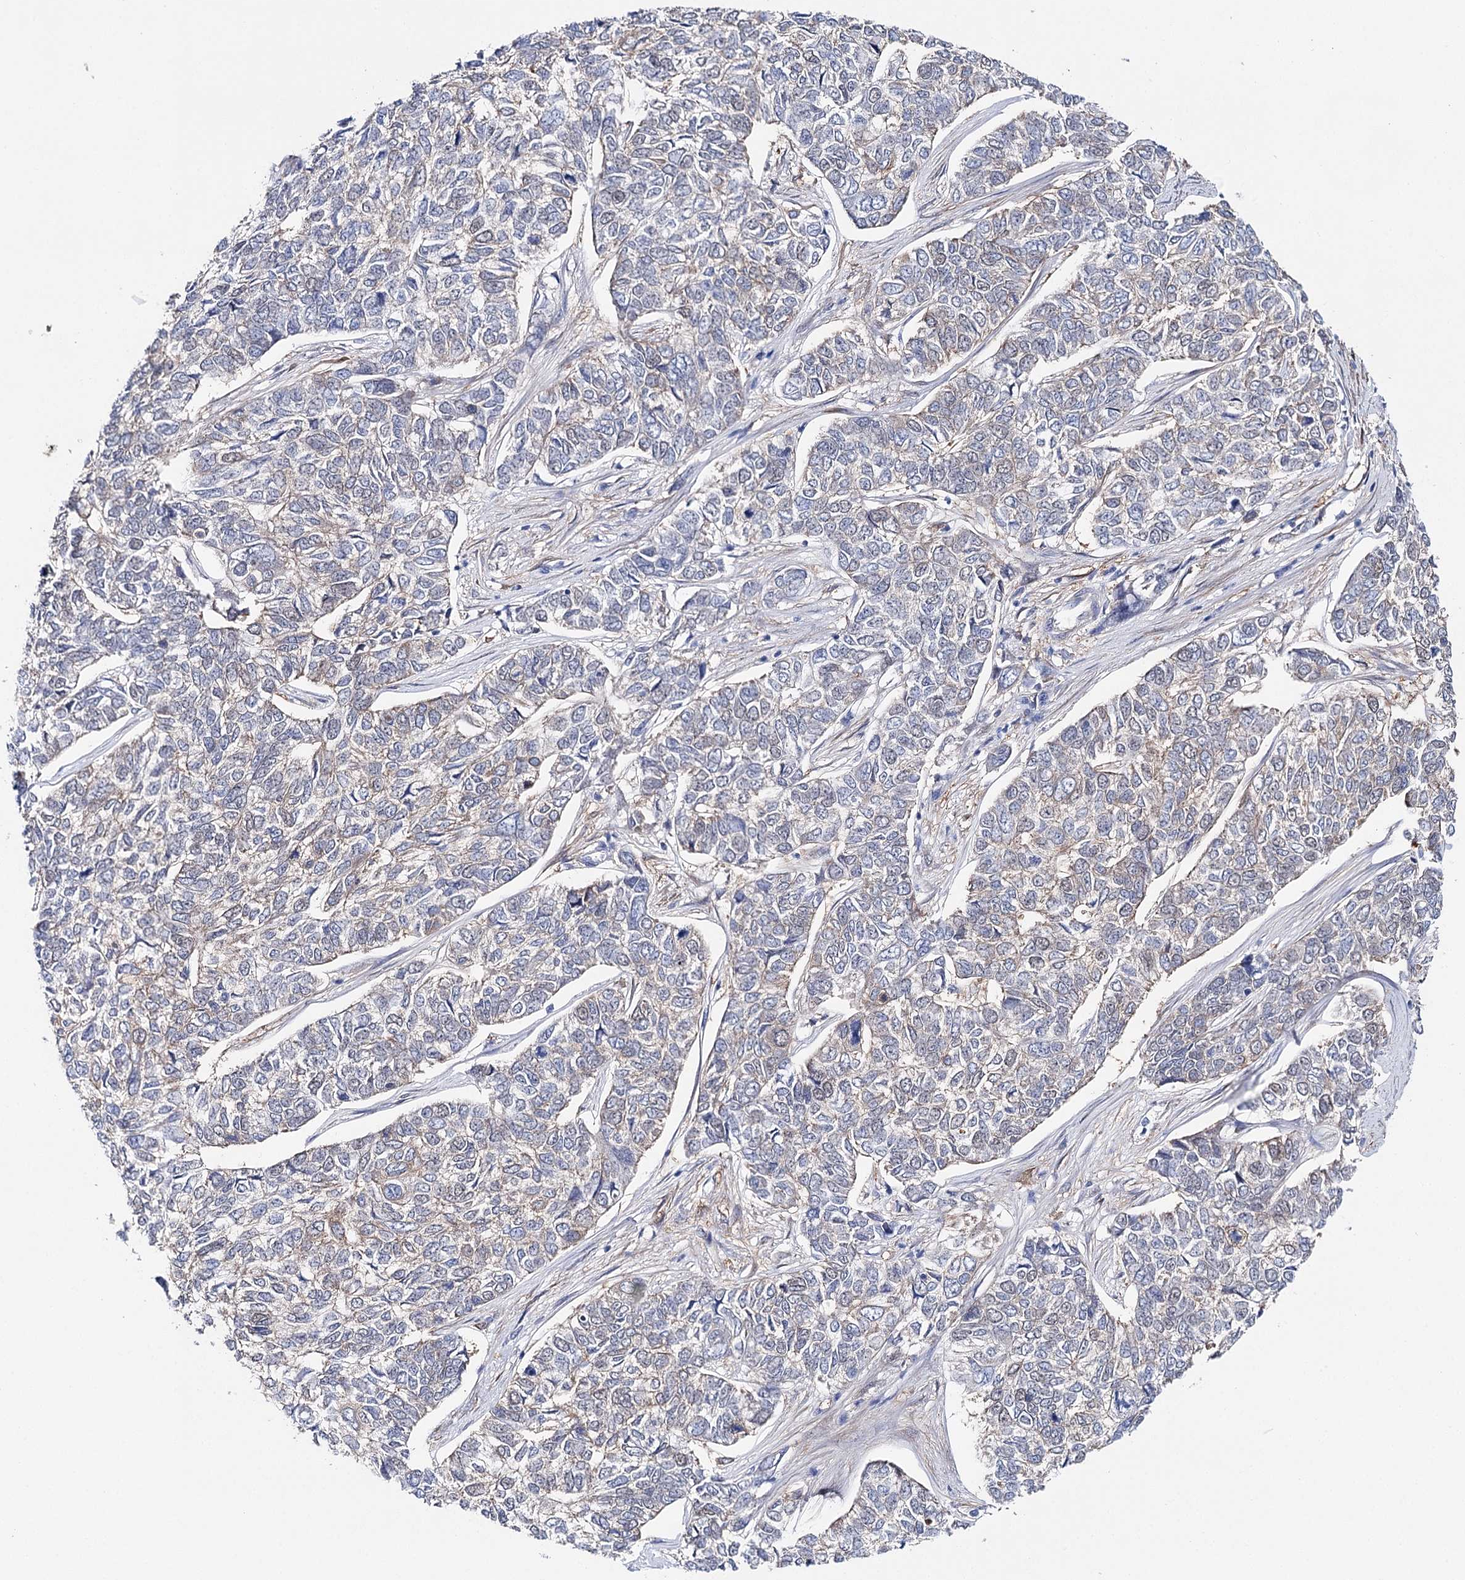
{"staining": {"intensity": "negative", "quantity": "none", "location": "none"}, "tissue": "skin cancer", "cell_type": "Tumor cells", "image_type": "cancer", "snomed": [{"axis": "morphology", "description": "Basal cell carcinoma"}, {"axis": "topography", "description": "Skin"}], "caption": "IHC histopathology image of neoplastic tissue: skin cancer (basal cell carcinoma) stained with DAB (3,3'-diaminobenzidine) displays no significant protein staining in tumor cells.", "gene": "UGDH", "patient": {"sex": "female", "age": 65}}